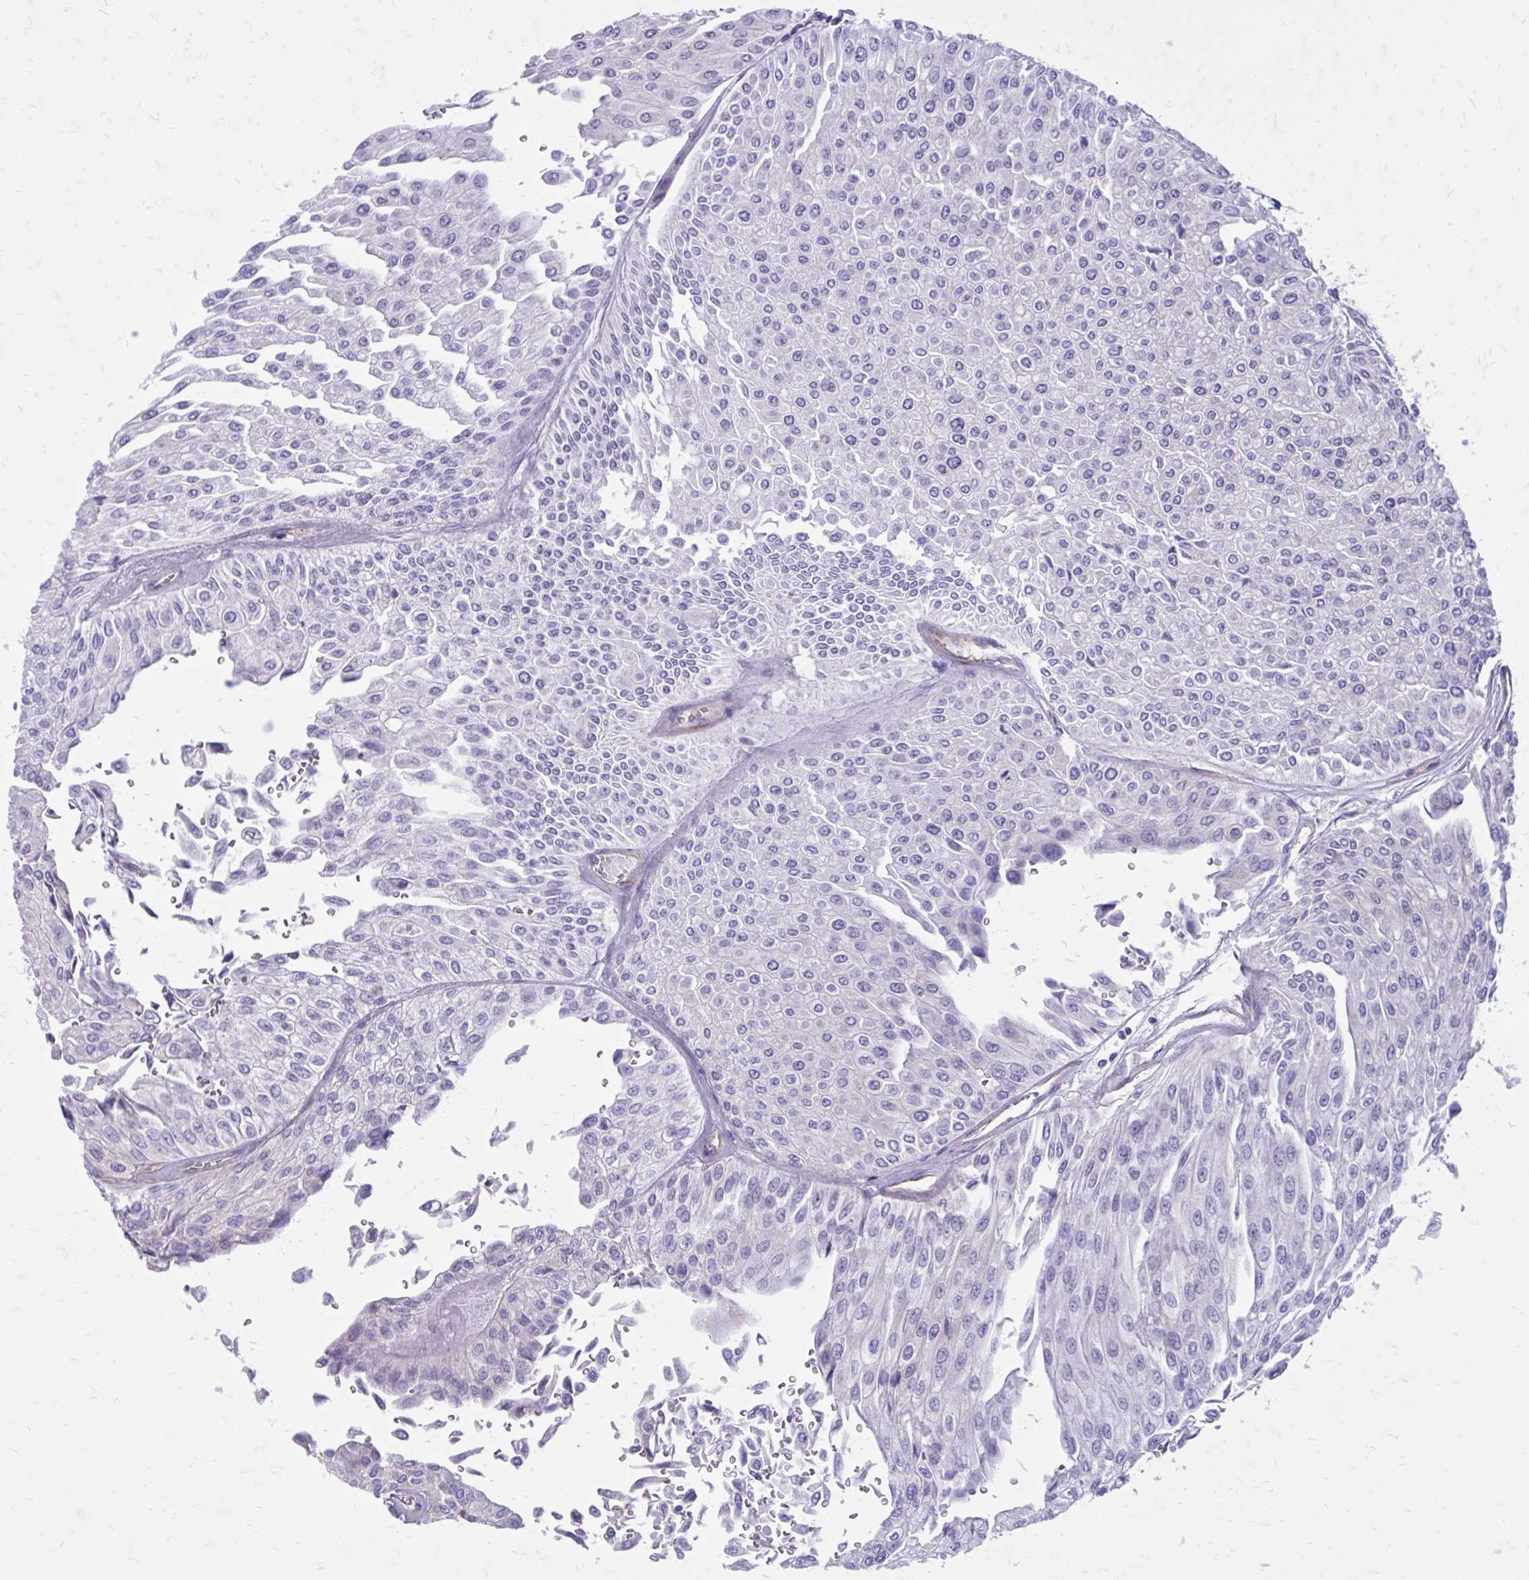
{"staining": {"intensity": "negative", "quantity": "none", "location": "none"}, "tissue": "urothelial cancer", "cell_type": "Tumor cells", "image_type": "cancer", "snomed": [{"axis": "morphology", "description": "Urothelial carcinoma, NOS"}, {"axis": "topography", "description": "Urinary bladder"}], "caption": "This is an immunohistochemistry micrograph of human transitional cell carcinoma. There is no staining in tumor cells.", "gene": "CLTA", "patient": {"sex": "male", "age": 67}}